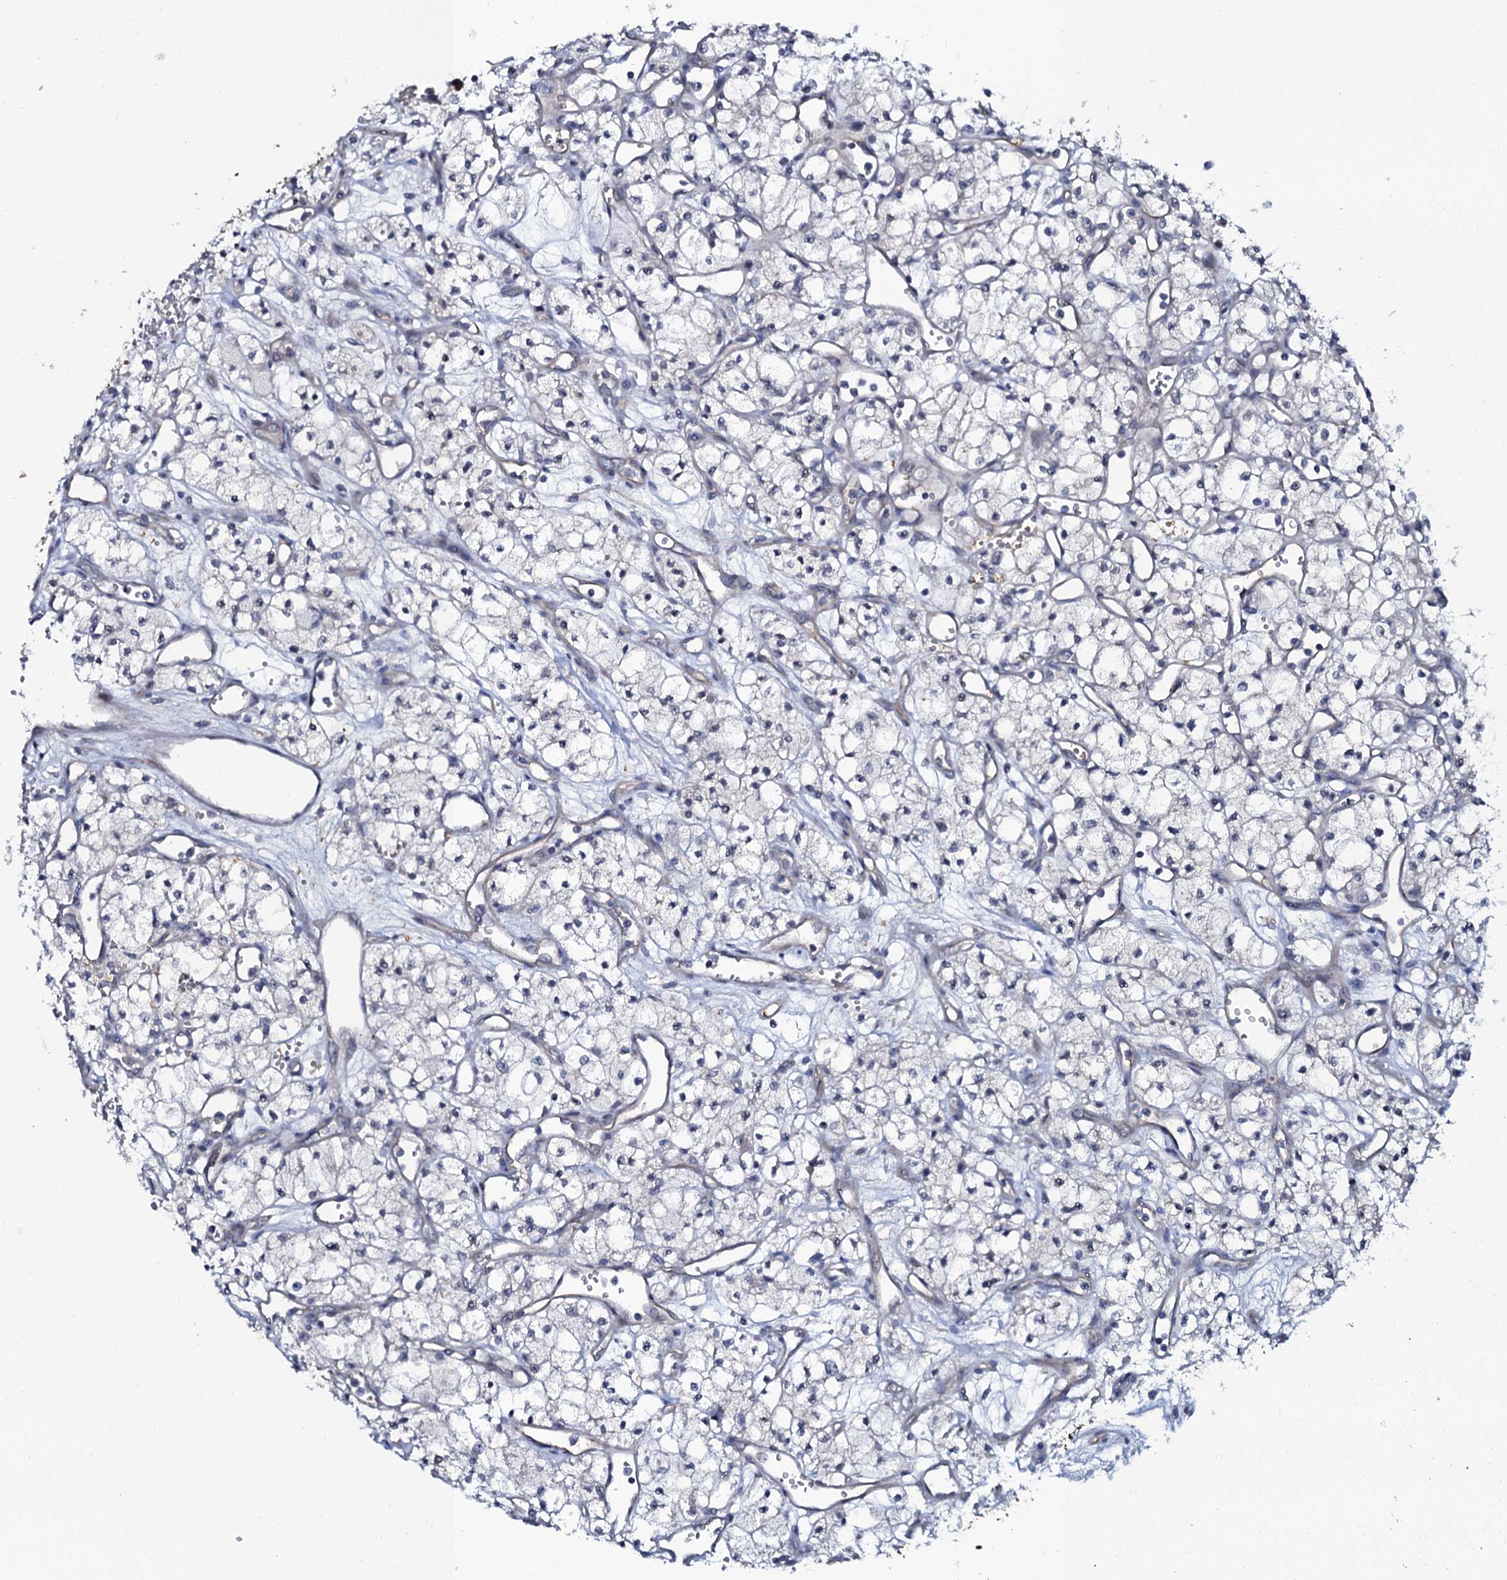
{"staining": {"intensity": "negative", "quantity": "none", "location": "none"}, "tissue": "renal cancer", "cell_type": "Tumor cells", "image_type": "cancer", "snomed": [{"axis": "morphology", "description": "Adenocarcinoma, NOS"}, {"axis": "topography", "description": "Kidney"}], "caption": "DAB immunohistochemical staining of adenocarcinoma (renal) shows no significant staining in tumor cells.", "gene": "C10orf88", "patient": {"sex": "male", "age": 59}}